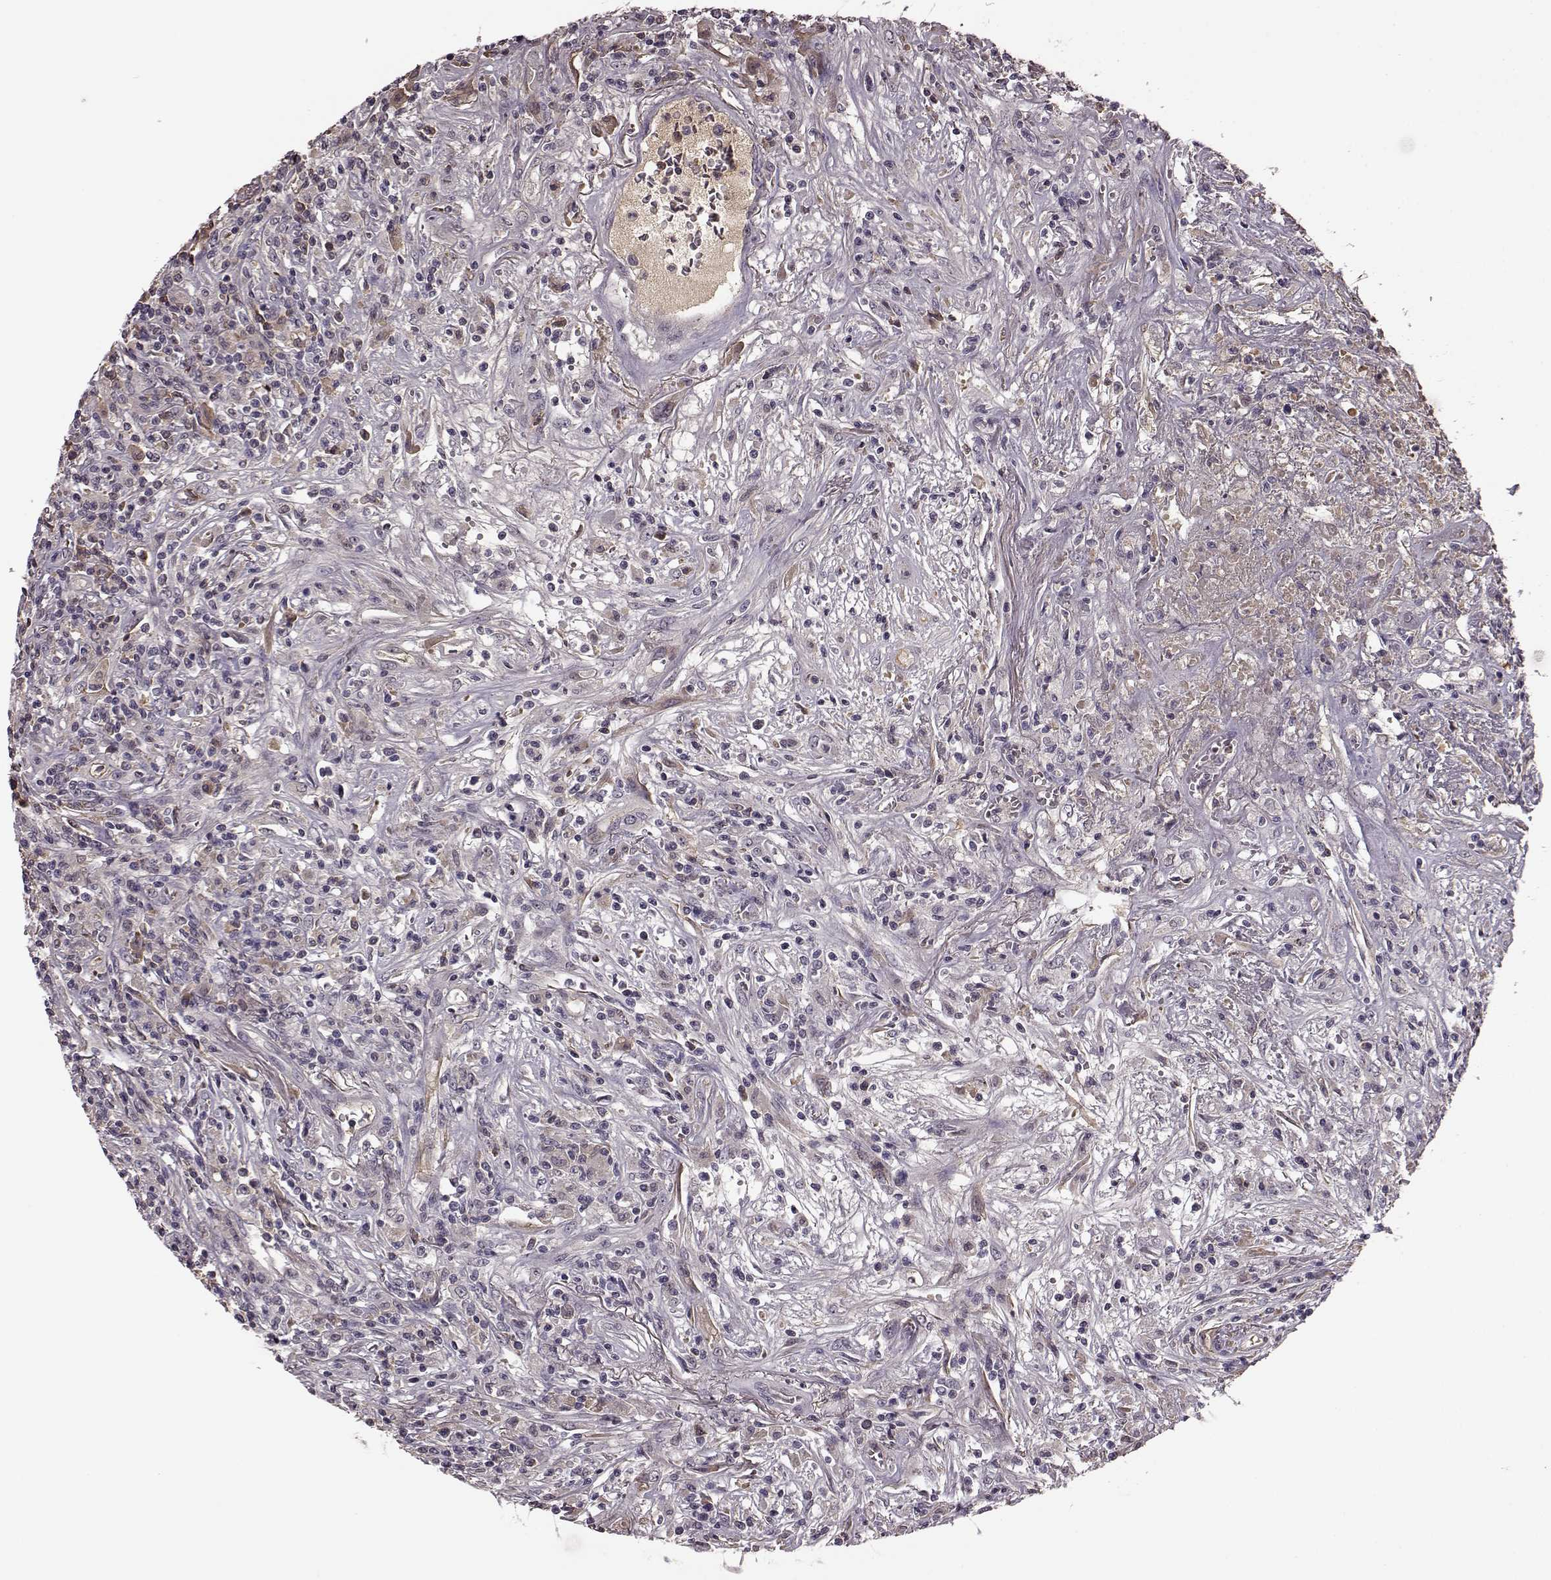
{"staining": {"intensity": "negative", "quantity": "none", "location": "none"}, "tissue": "lymphoma", "cell_type": "Tumor cells", "image_type": "cancer", "snomed": [{"axis": "morphology", "description": "Malignant lymphoma, non-Hodgkin's type, High grade"}, {"axis": "topography", "description": "Lung"}], "caption": "Immunohistochemical staining of human malignant lymphoma, non-Hodgkin's type (high-grade) demonstrates no significant expression in tumor cells. (IHC, brightfield microscopy, high magnification).", "gene": "NRL", "patient": {"sex": "male", "age": 79}}